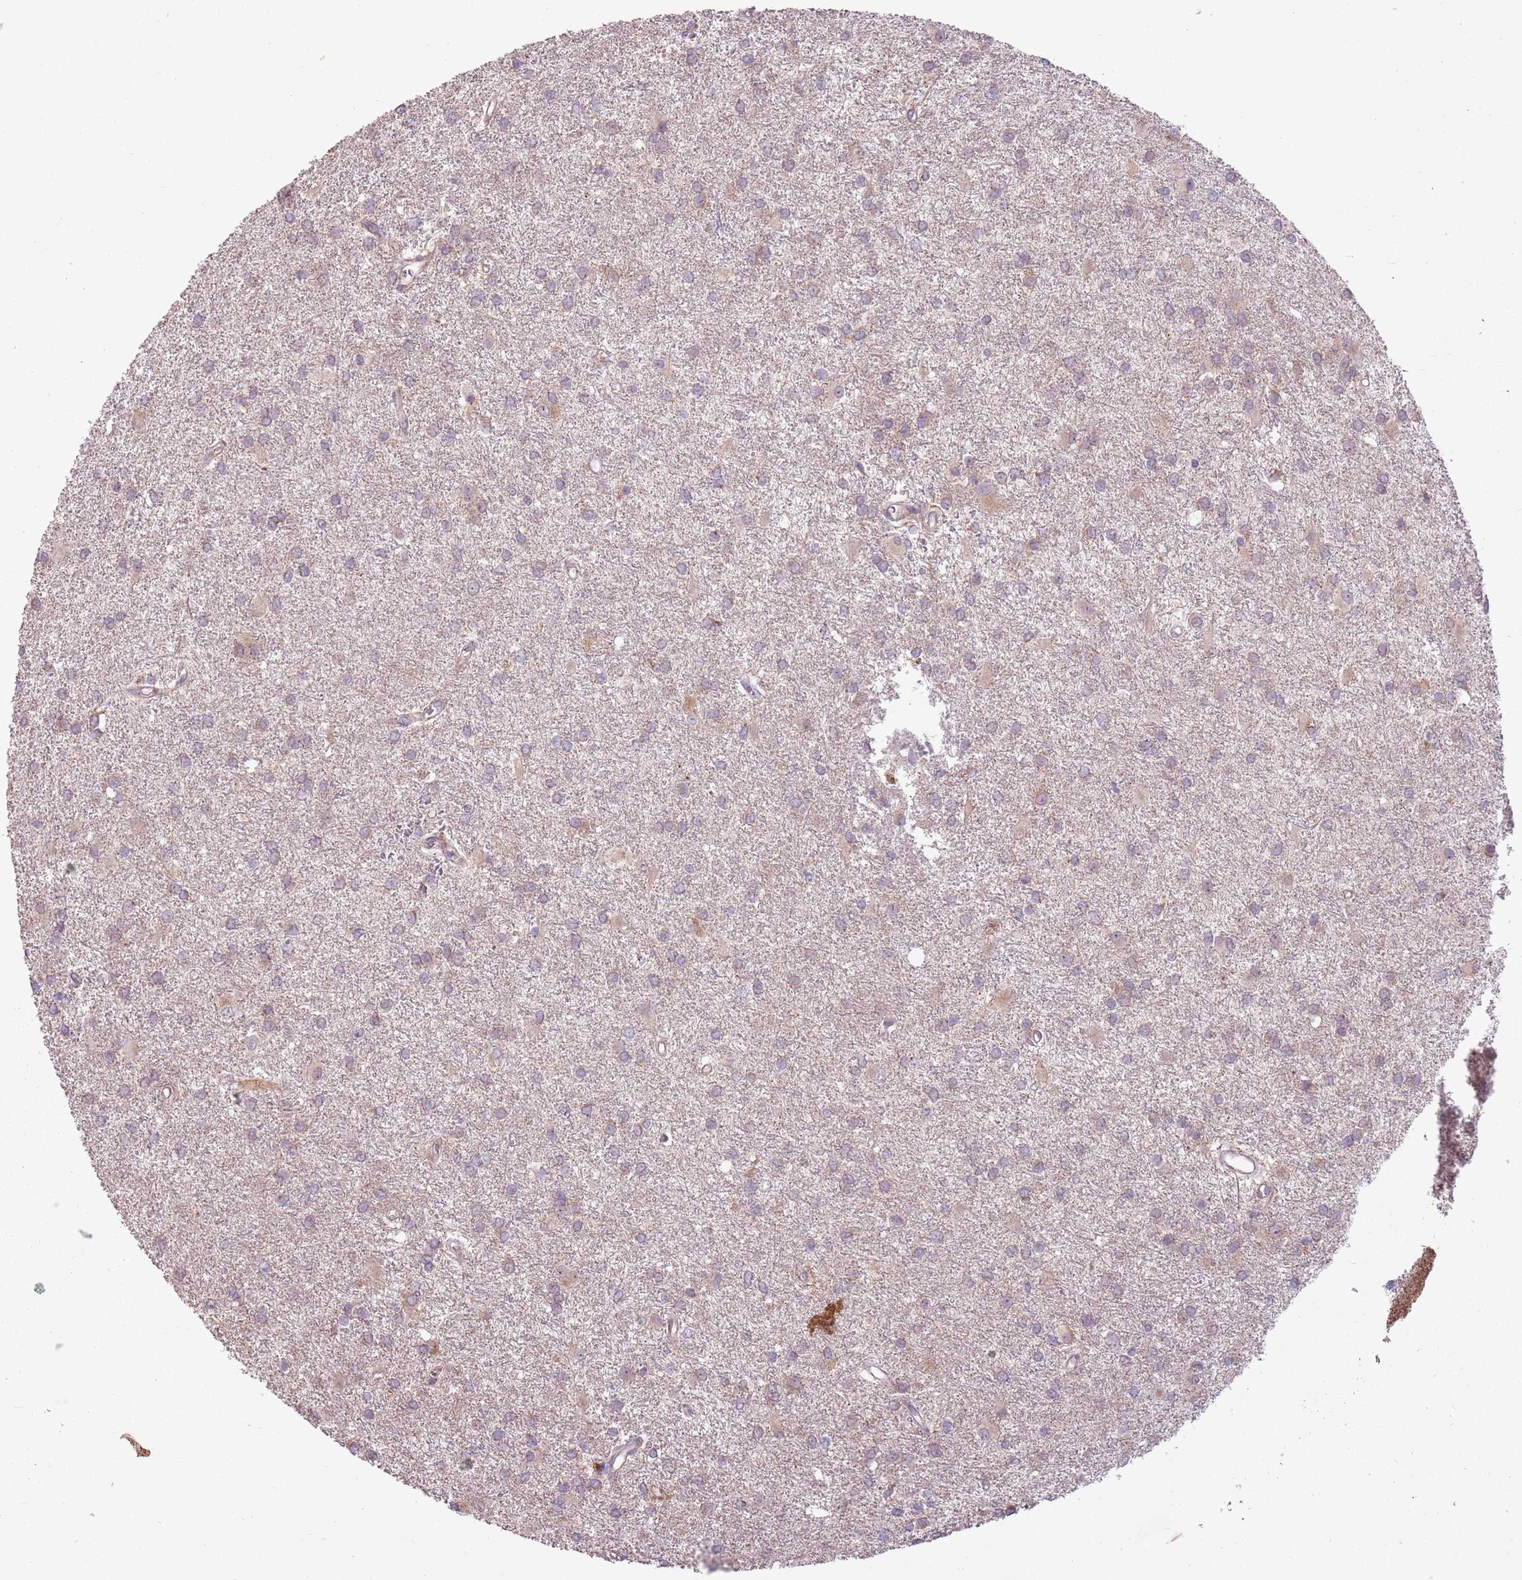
{"staining": {"intensity": "weak", "quantity": "25%-75%", "location": "cytoplasmic/membranous"}, "tissue": "glioma", "cell_type": "Tumor cells", "image_type": "cancer", "snomed": [{"axis": "morphology", "description": "Glioma, malignant, High grade"}, {"axis": "topography", "description": "Brain"}], "caption": "Tumor cells exhibit weak cytoplasmic/membranous positivity in about 25%-75% of cells in glioma. Using DAB (brown) and hematoxylin (blue) stains, captured at high magnification using brightfield microscopy.", "gene": "ZNF530", "patient": {"sex": "female", "age": 50}}